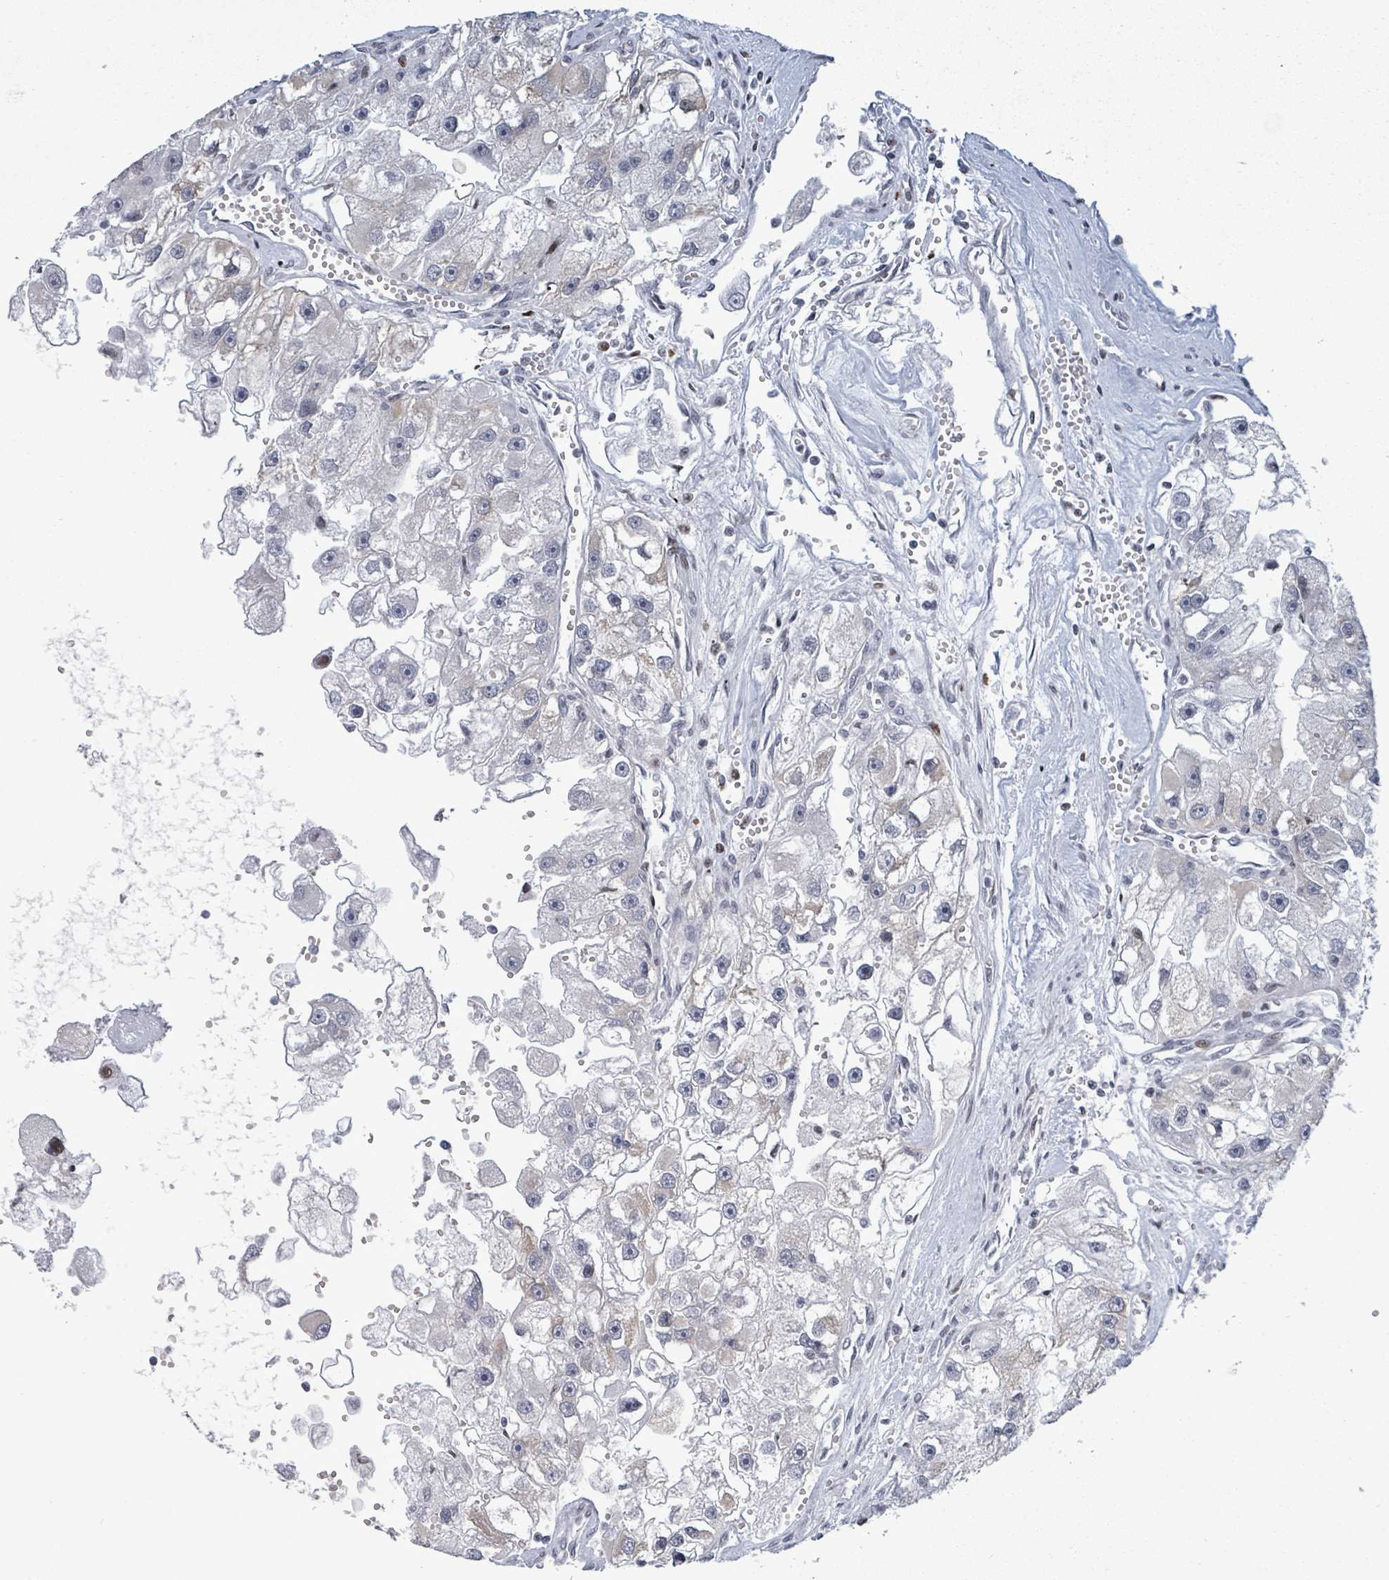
{"staining": {"intensity": "negative", "quantity": "none", "location": "none"}, "tissue": "renal cancer", "cell_type": "Tumor cells", "image_type": "cancer", "snomed": [{"axis": "morphology", "description": "Adenocarcinoma, NOS"}, {"axis": "topography", "description": "Kidney"}], "caption": "IHC micrograph of human renal adenocarcinoma stained for a protein (brown), which shows no staining in tumor cells.", "gene": "FNDC4", "patient": {"sex": "male", "age": 63}}